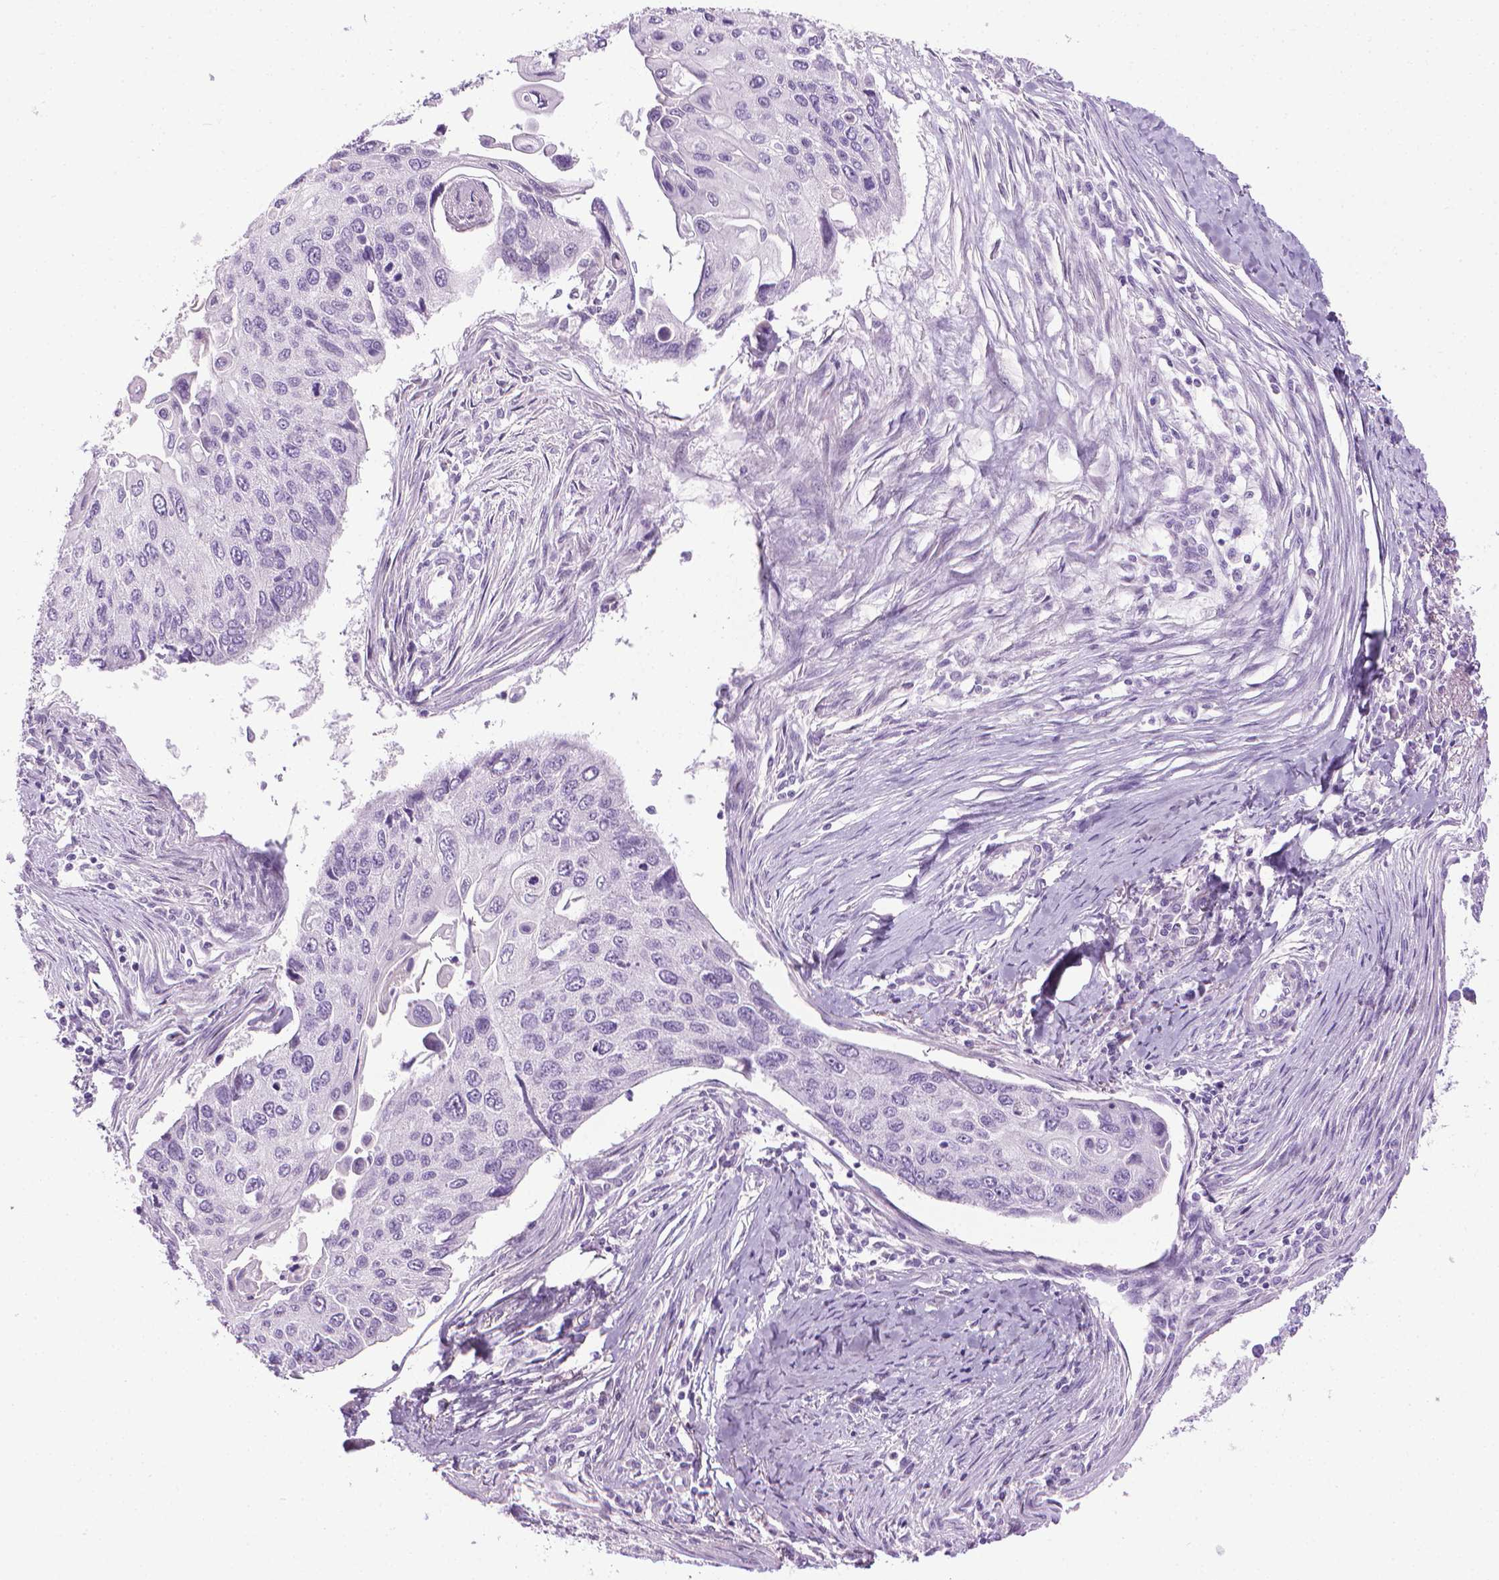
{"staining": {"intensity": "negative", "quantity": "none", "location": "none"}, "tissue": "lung cancer", "cell_type": "Tumor cells", "image_type": "cancer", "snomed": [{"axis": "morphology", "description": "Squamous cell carcinoma, NOS"}, {"axis": "morphology", "description": "Squamous cell carcinoma, metastatic, NOS"}, {"axis": "topography", "description": "Lung"}], "caption": "Squamous cell carcinoma (lung) stained for a protein using immunohistochemistry (IHC) demonstrates no staining tumor cells.", "gene": "DNAI7", "patient": {"sex": "male", "age": 63}}